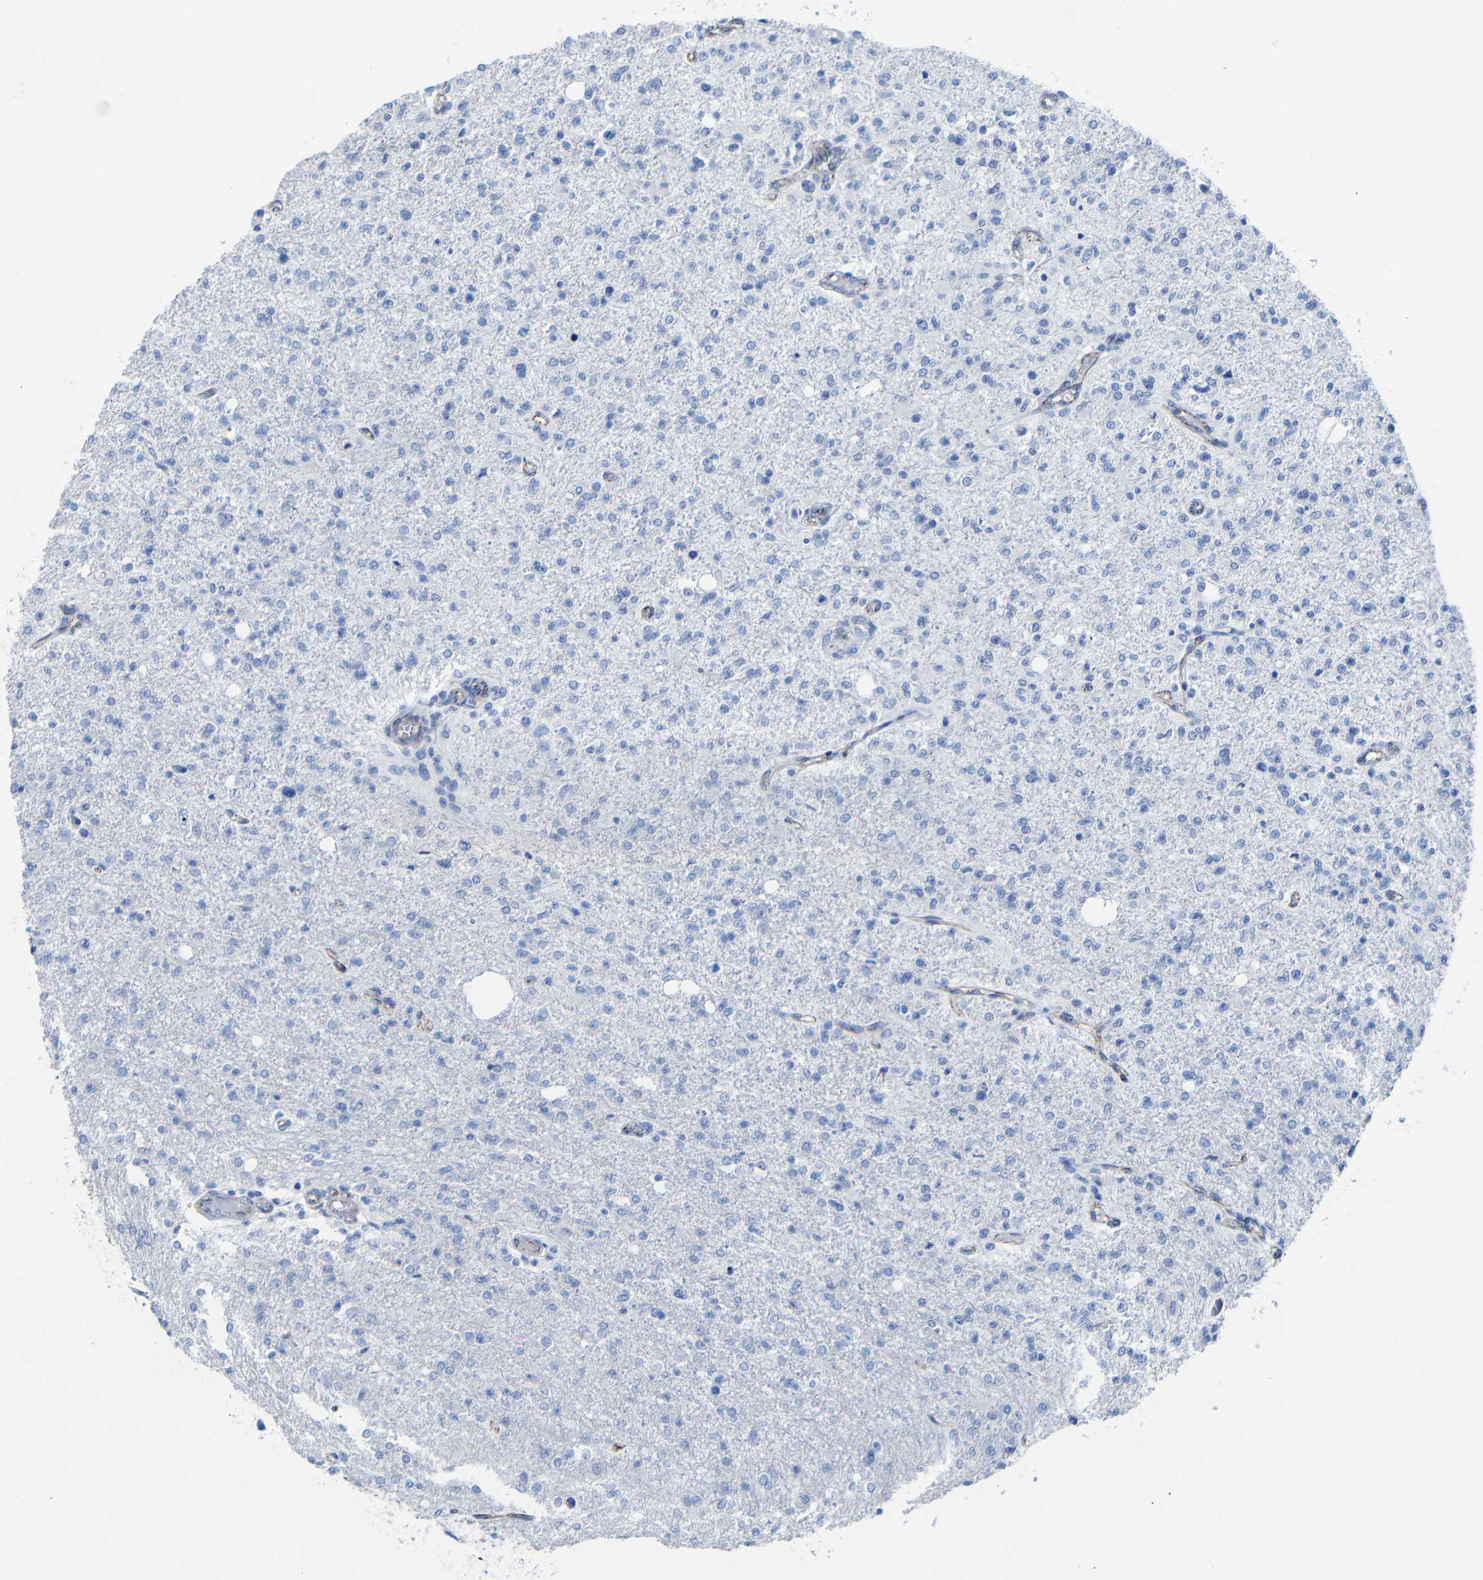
{"staining": {"intensity": "negative", "quantity": "none", "location": "none"}, "tissue": "glioma", "cell_type": "Tumor cells", "image_type": "cancer", "snomed": [{"axis": "morphology", "description": "Glioma, malignant, High grade"}, {"axis": "topography", "description": "Cerebral cortex"}], "caption": "Tumor cells are negative for brown protein staining in glioma.", "gene": "CGNL1", "patient": {"sex": "male", "age": 76}}